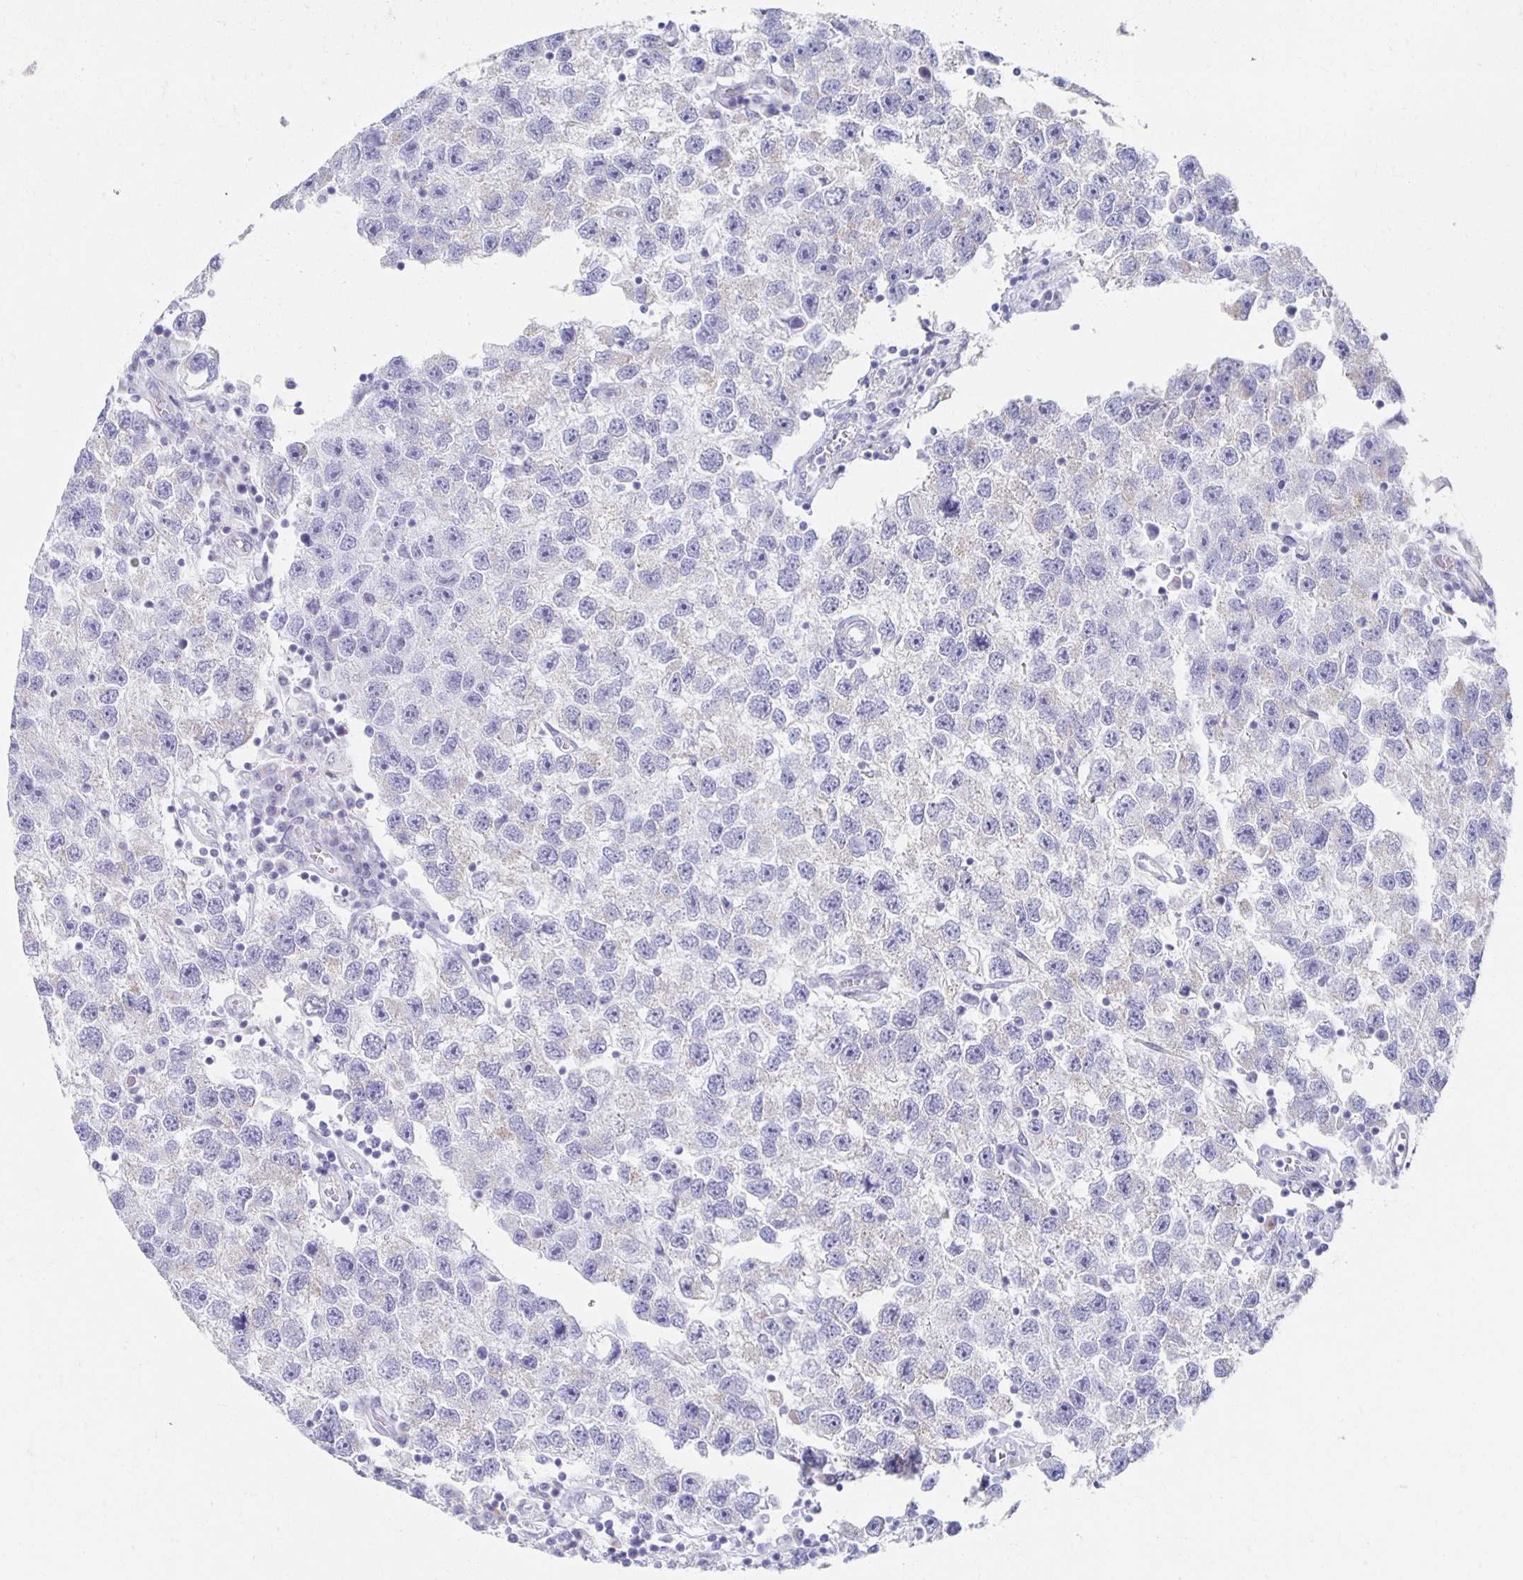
{"staining": {"intensity": "negative", "quantity": "none", "location": "none"}, "tissue": "testis cancer", "cell_type": "Tumor cells", "image_type": "cancer", "snomed": [{"axis": "morphology", "description": "Seminoma, NOS"}, {"axis": "topography", "description": "Testis"}], "caption": "Testis cancer (seminoma) stained for a protein using immunohistochemistry (IHC) reveals no positivity tumor cells.", "gene": "TEX44", "patient": {"sex": "male", "age": 26}}